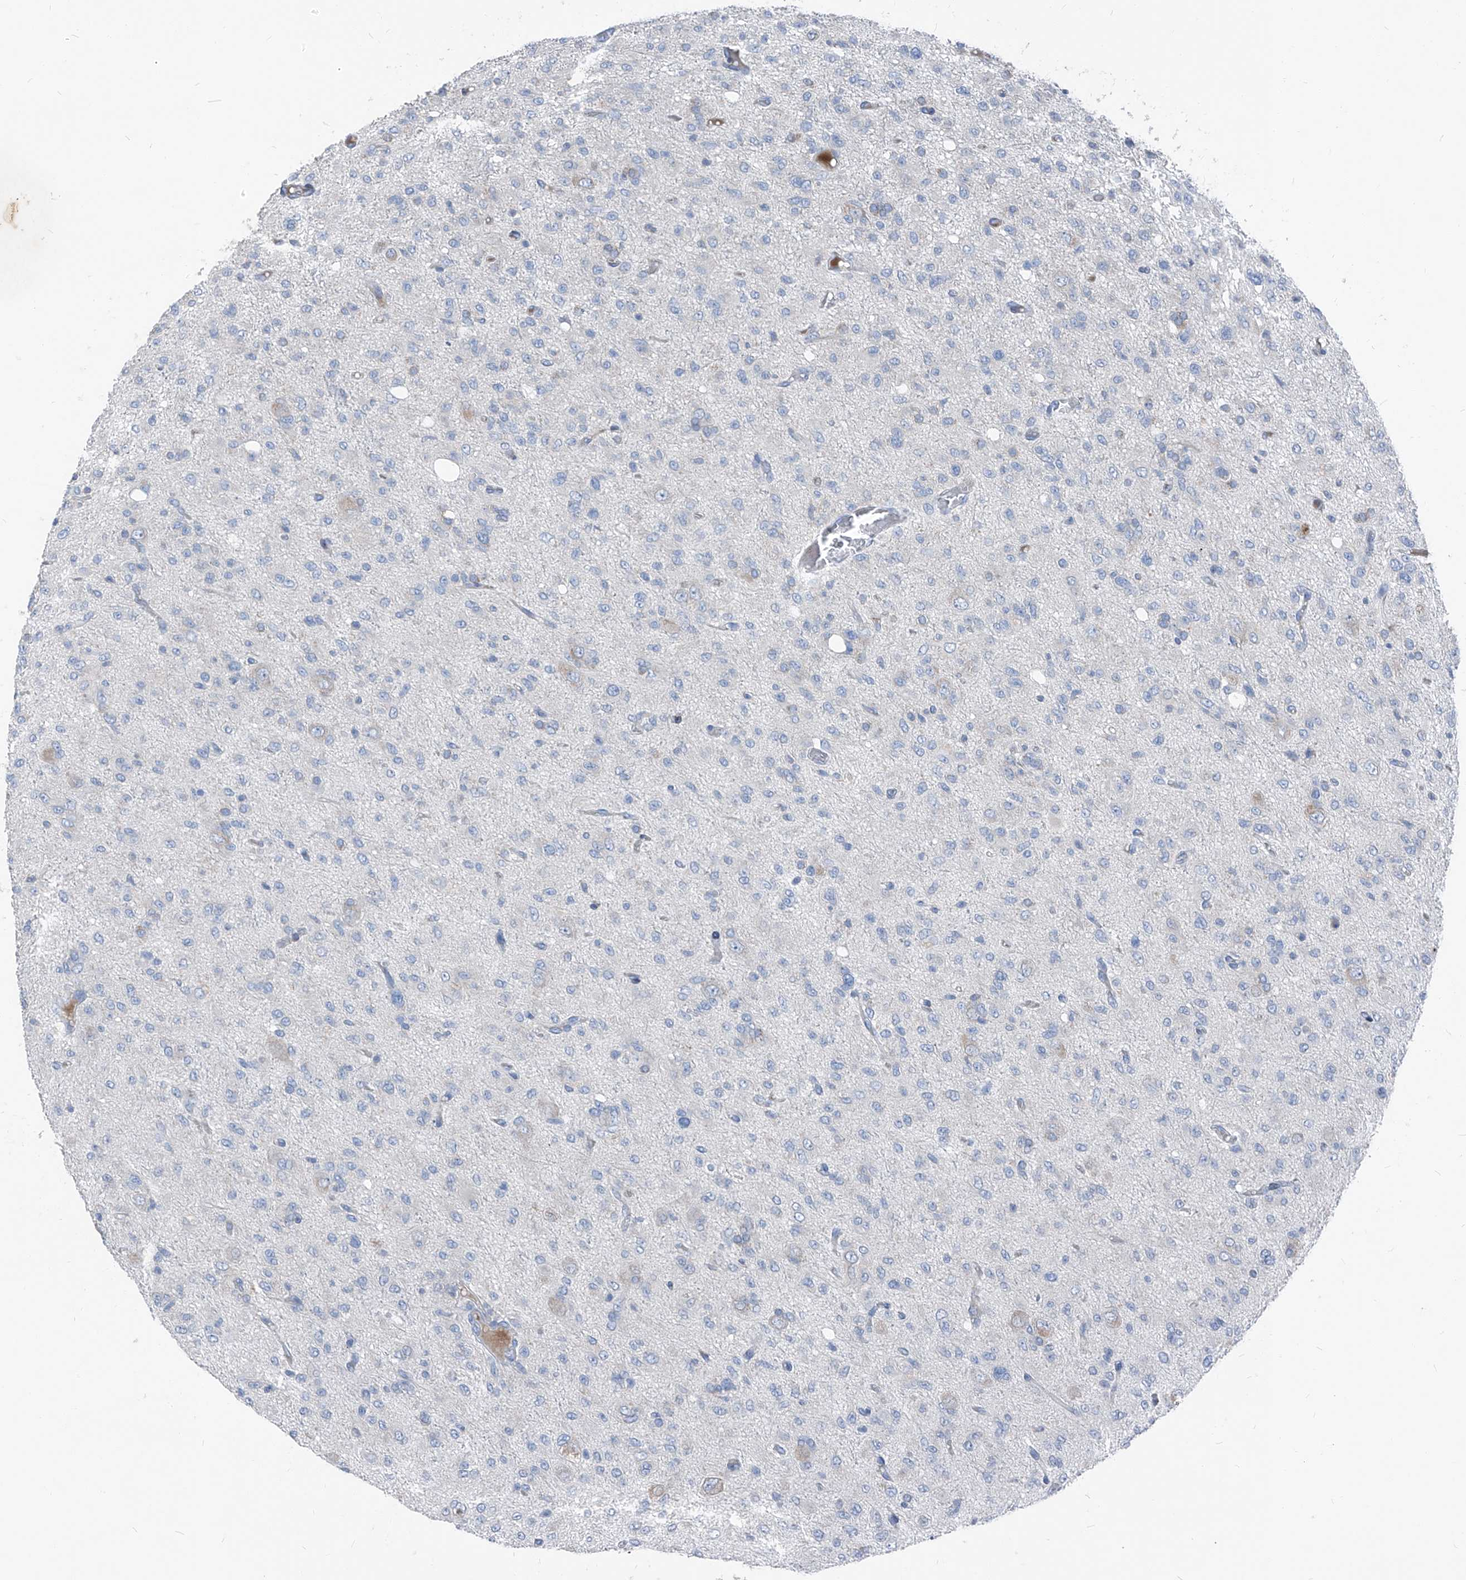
{"staining": {"intensity": "negative", "quantity": "none", "location": "none"}, "tissue": "glioma", "cell_type": "Tumor cells", "image_type": "cancer", "snomed": [{"axis": "morphology", "description": "Glioma, malignant, High grade"}, {"axis": "topography", "description": "Brain"}], "caption": "Protein analysis of glioma reveals no significant staining in tumor cells.", "gene": "IFI27", "patient": {"sex": "female", "age": 59}}